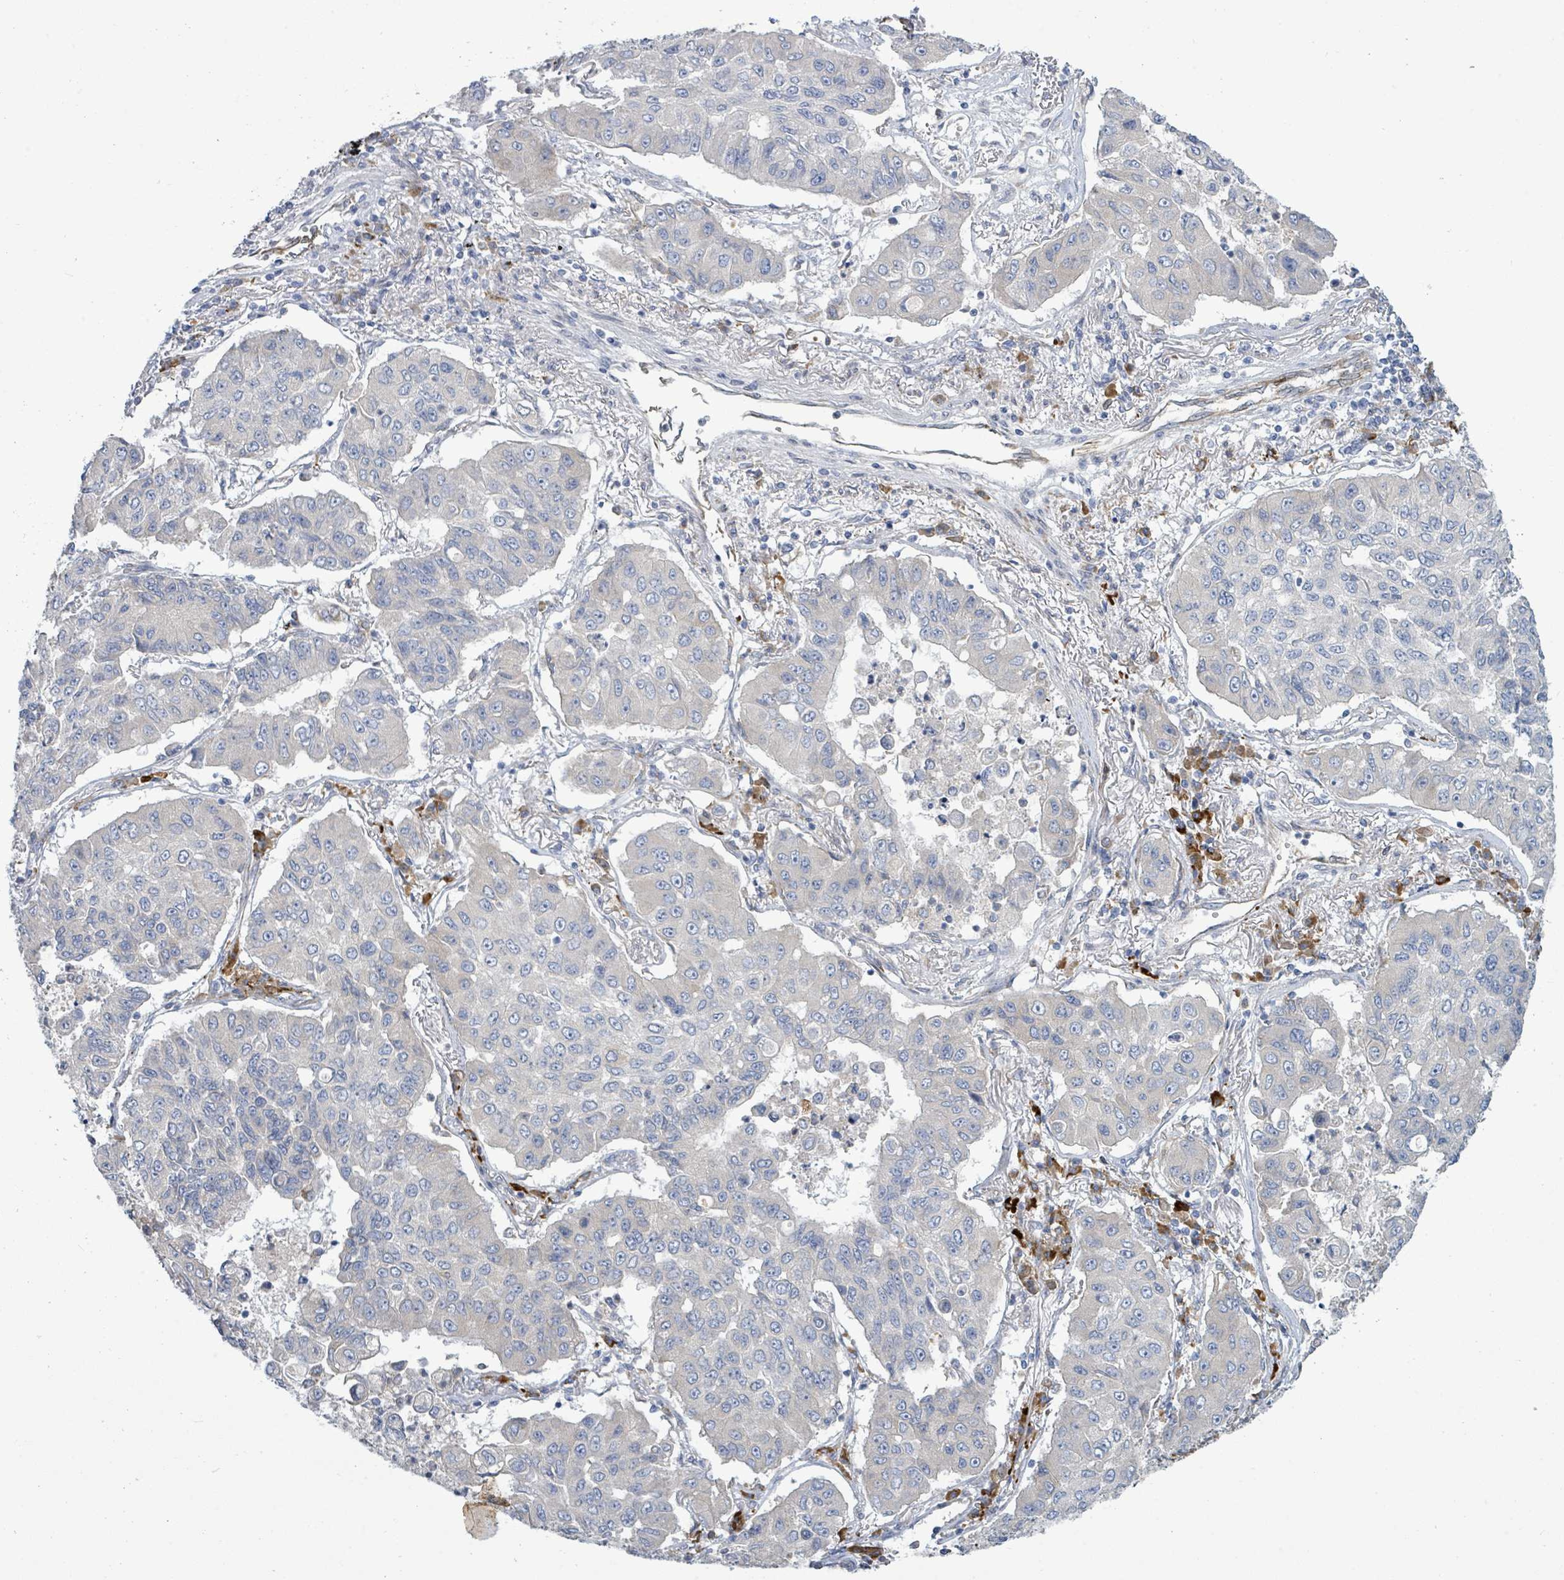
{"staining": {"intensity": "negative", "quantity": "none", "location": "none"}, "tissue": "lung cancer", "cell_type": "Tumor cells", "image_type": "cancer", "snomed": [{"axis": "morphology", "description": "Squamous cell carcinoma, NOS"}, {"axis": "topography", "description": "Lung"}], "caption": "A histopathology image of human lung cancer (squamous cell carcinoma) is negative for staining in tumor cells.", "gene": "SIRPB1", "patient": {"sex": "male", "age": 74}}